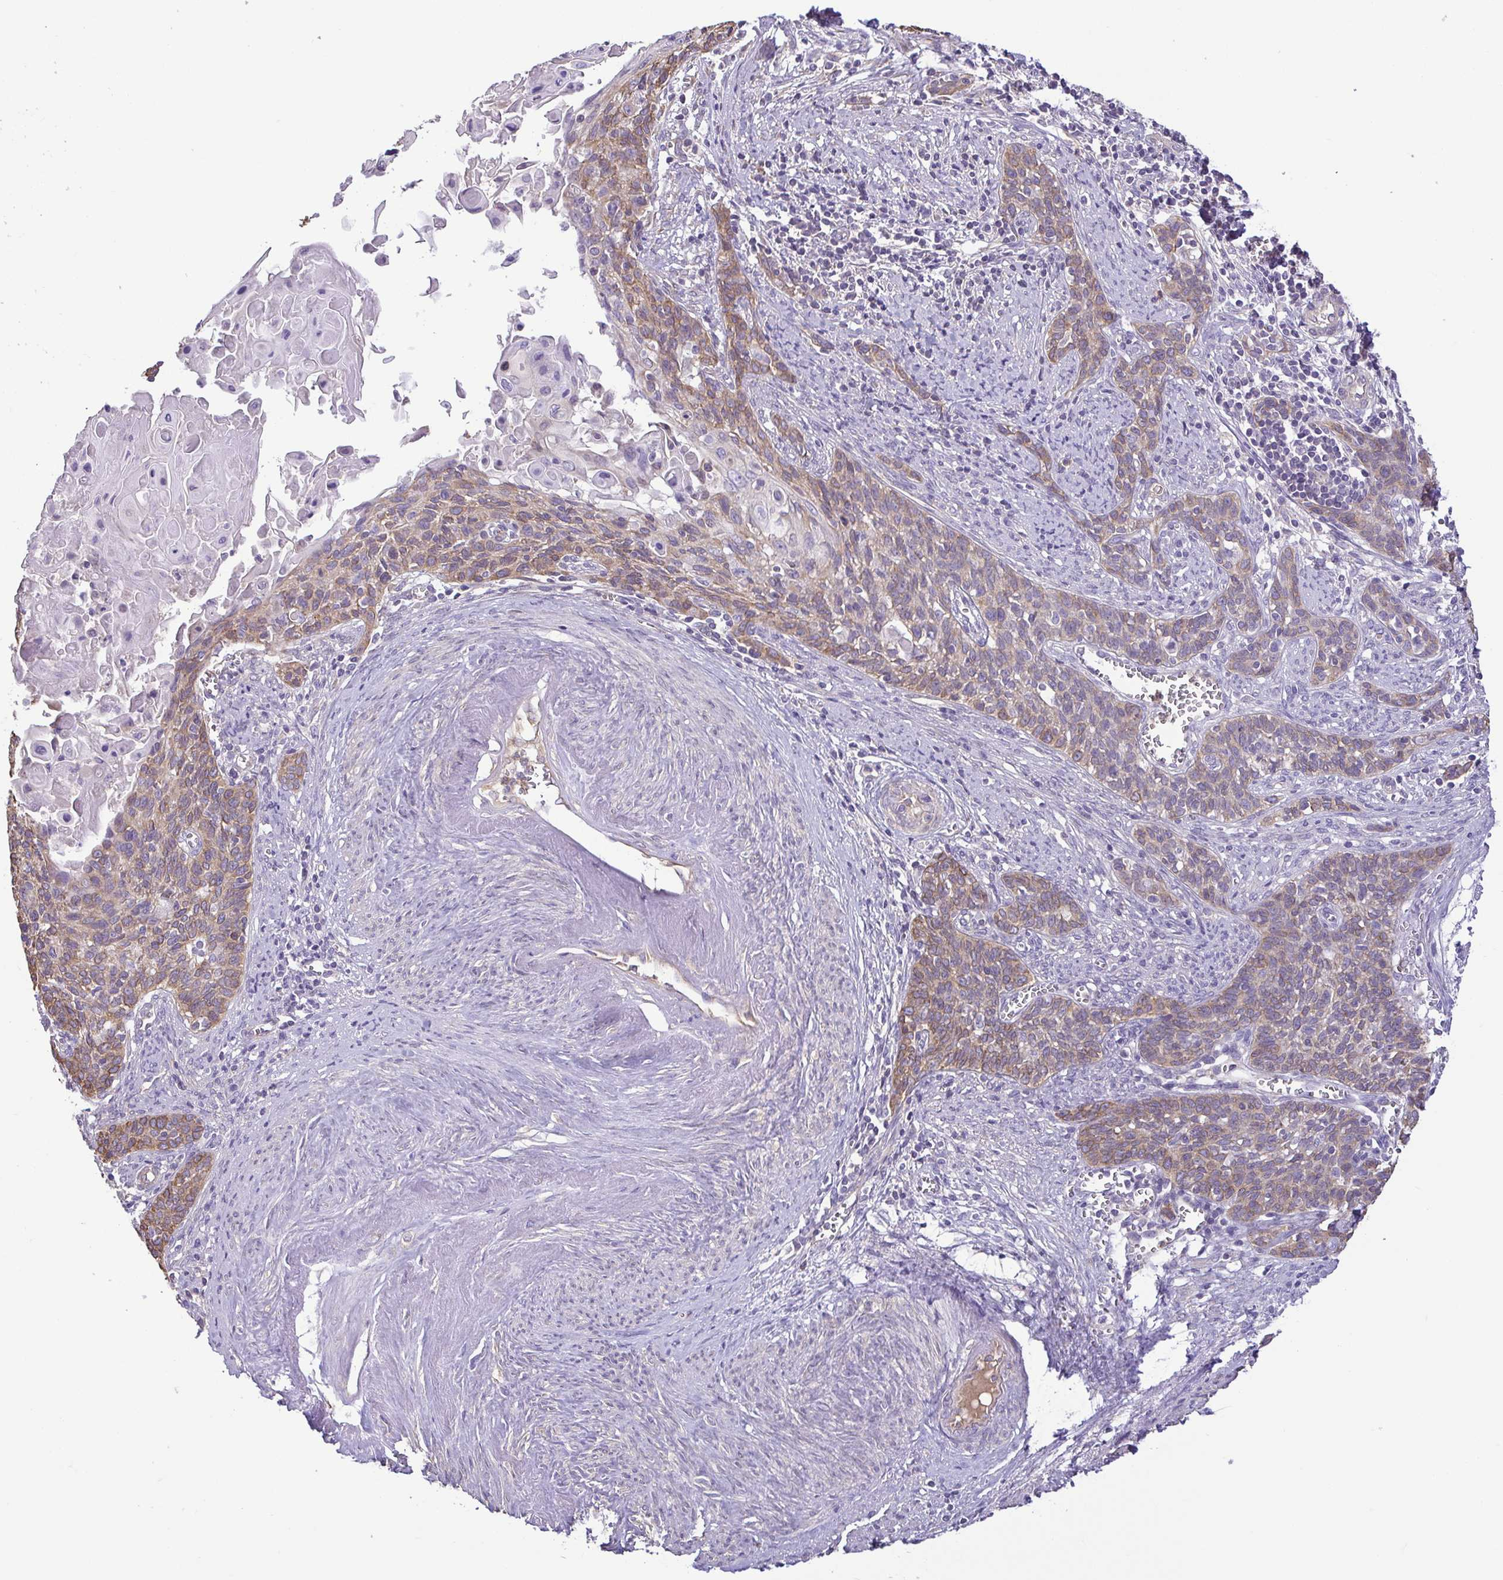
{"staining": {"intensity": "moderate", "quantity": ">75%", "location": "cytoplasmic/membranous"}, "tissue": "cervical cancer", "cell_type": "Tumor cells", "image_type": "cancer", "snomed": [{"axis": "morphology", "description": "Squamous cell carcinoma, NOS"}, {"axis": "topography", "description": "Cervix"}], "caption": "Squamous cell carcinoma (cervical) stained with a brown dye displays moderate cytoplasmic/membranous positive expression in approximately >75% of tumor cells.", "gene": "MYL10", "patient": {"sex": "female", "age": 39}}